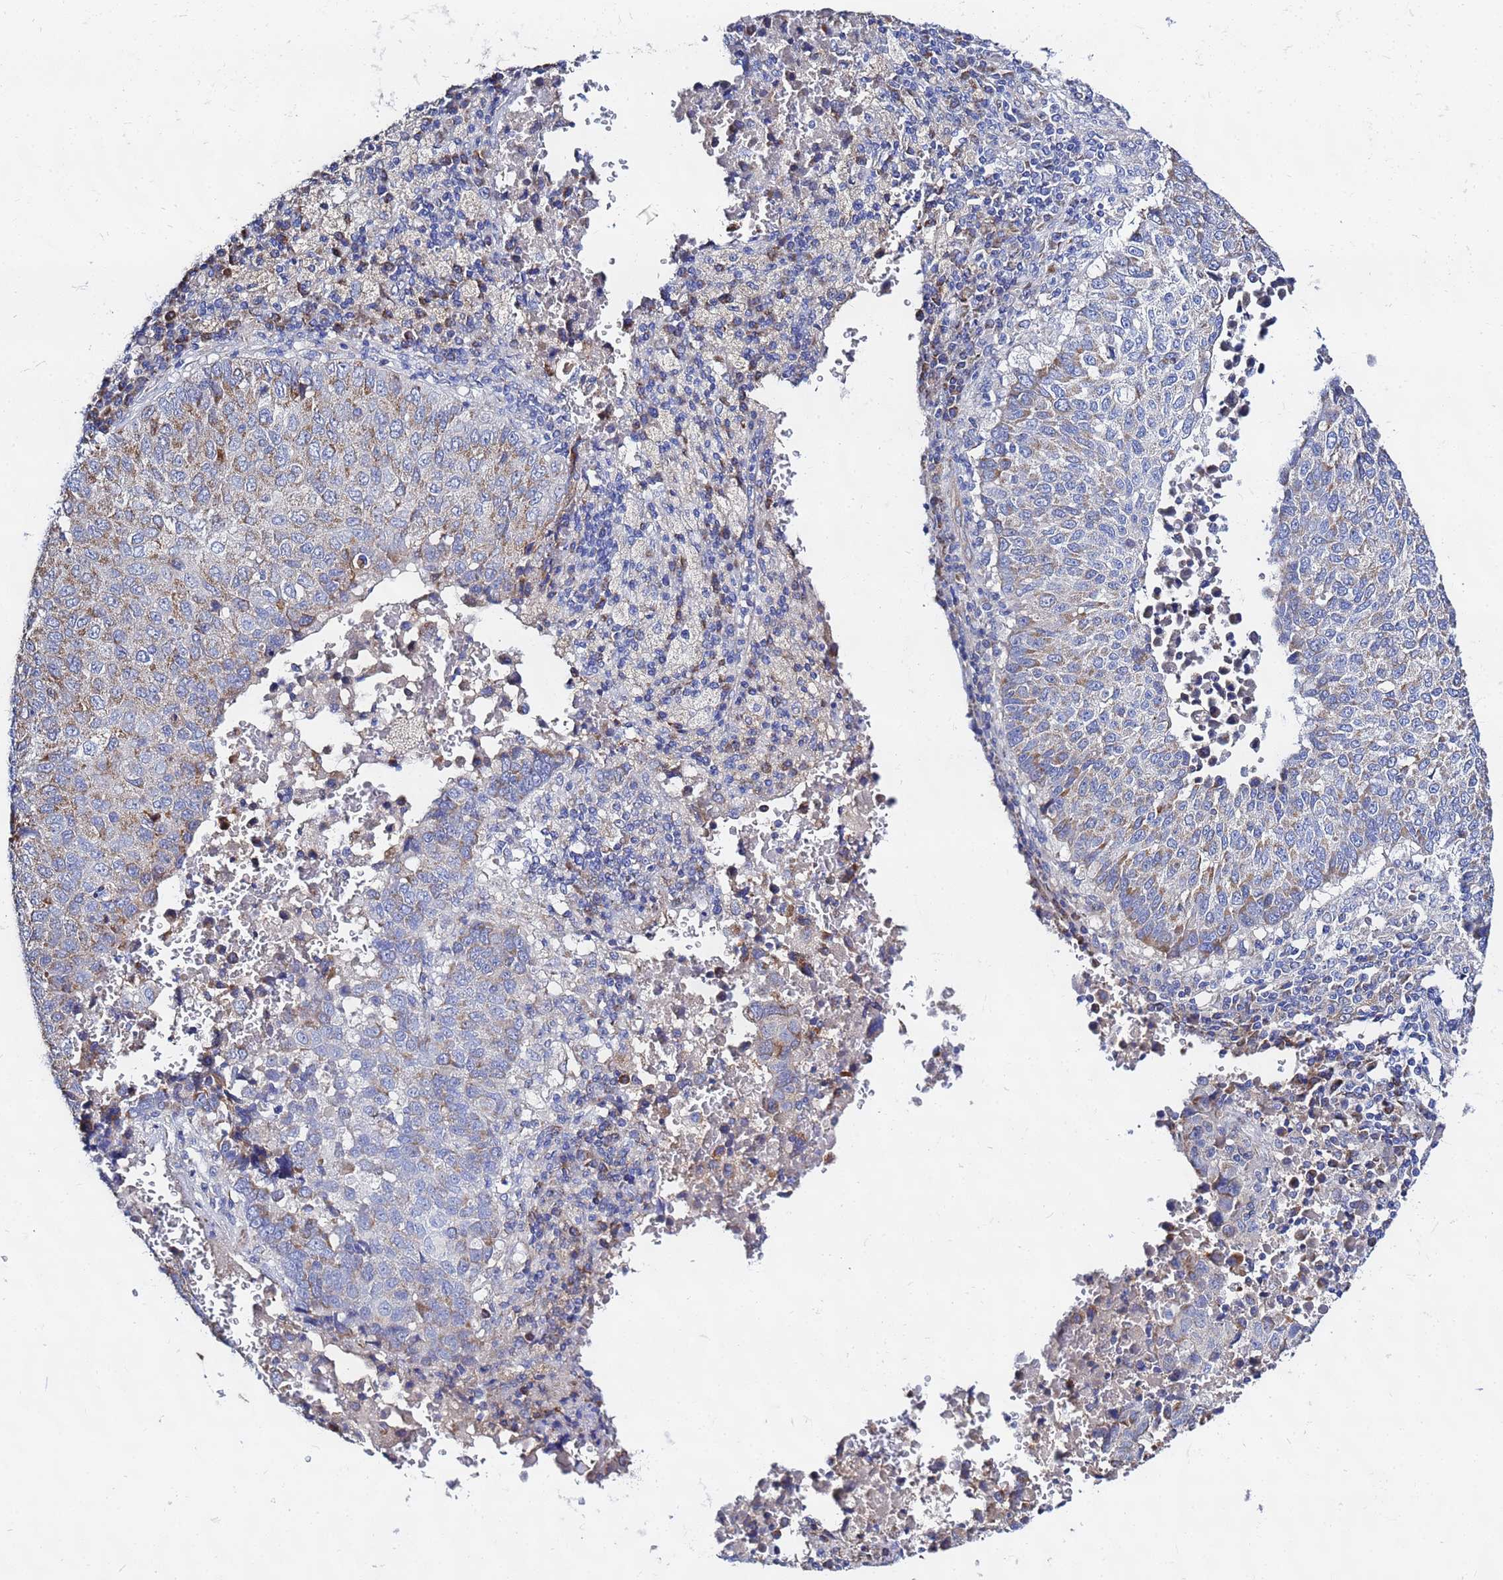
{"staining": {"intensity": "weak", "quantity": "25%-75%", "location": "cytoplasmic/membranous"}, "tissue": "lung cancer", "cell_type": "Tumor cells", "image_type": "cancer", "snomed": [{"axis": "morphology", "description": "Squamous cell carcinoma, NOS"}, {"axis": "topography", "description": "Lung"}], "caption": "Weak cytoplasmic/membranous positivity is seen in approximately 25%-75% of tumor cells in lung squamous cell carcinoma.", "gene": "FAHD2A", "patient": {"sex": "male", "age": 73}}